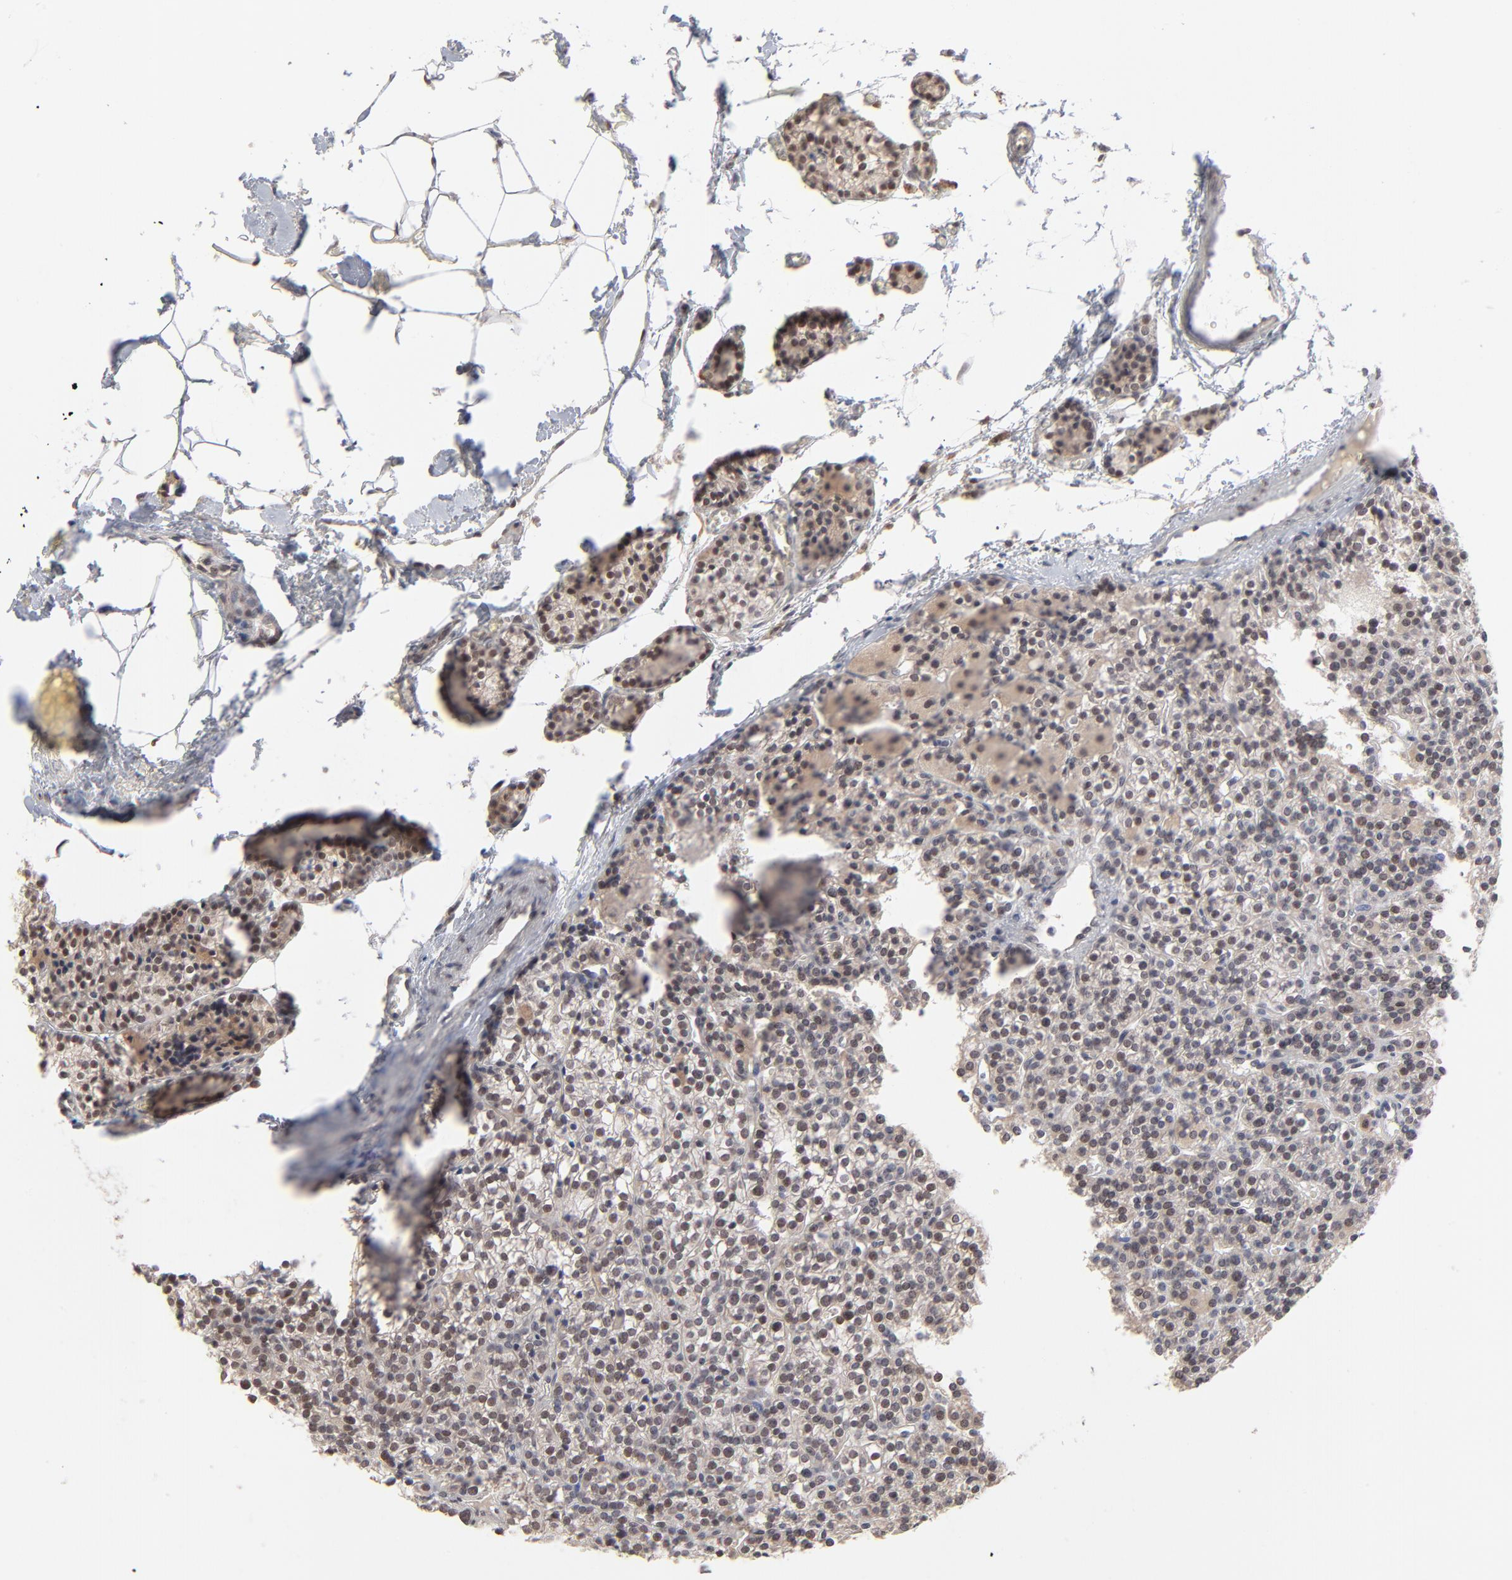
{"staining": {"intensity": "weak", "quantity": "<25%", "location": "nuclear"}, "tissue": "parathyroid gland", "cell_type": "Glandular cells", "image_type": "normal", "snomed": [{"axis": "morphology", "description": "Normal tissue, NOS"}, {"axis": "topography", "description": "Parathyroid gland"}], "caption": "High power microscopy photomicrograph of an immunohistochemistry image of normal parathyroid gland, revealing no significant positivity in glandular cells. (Brightfield microscopy of DAB (3,3'-diaminobenzidine) immunohistochemistry at high magnification).", "gene": "MBIP", "patient": {"sex": "female", "age": 50}}